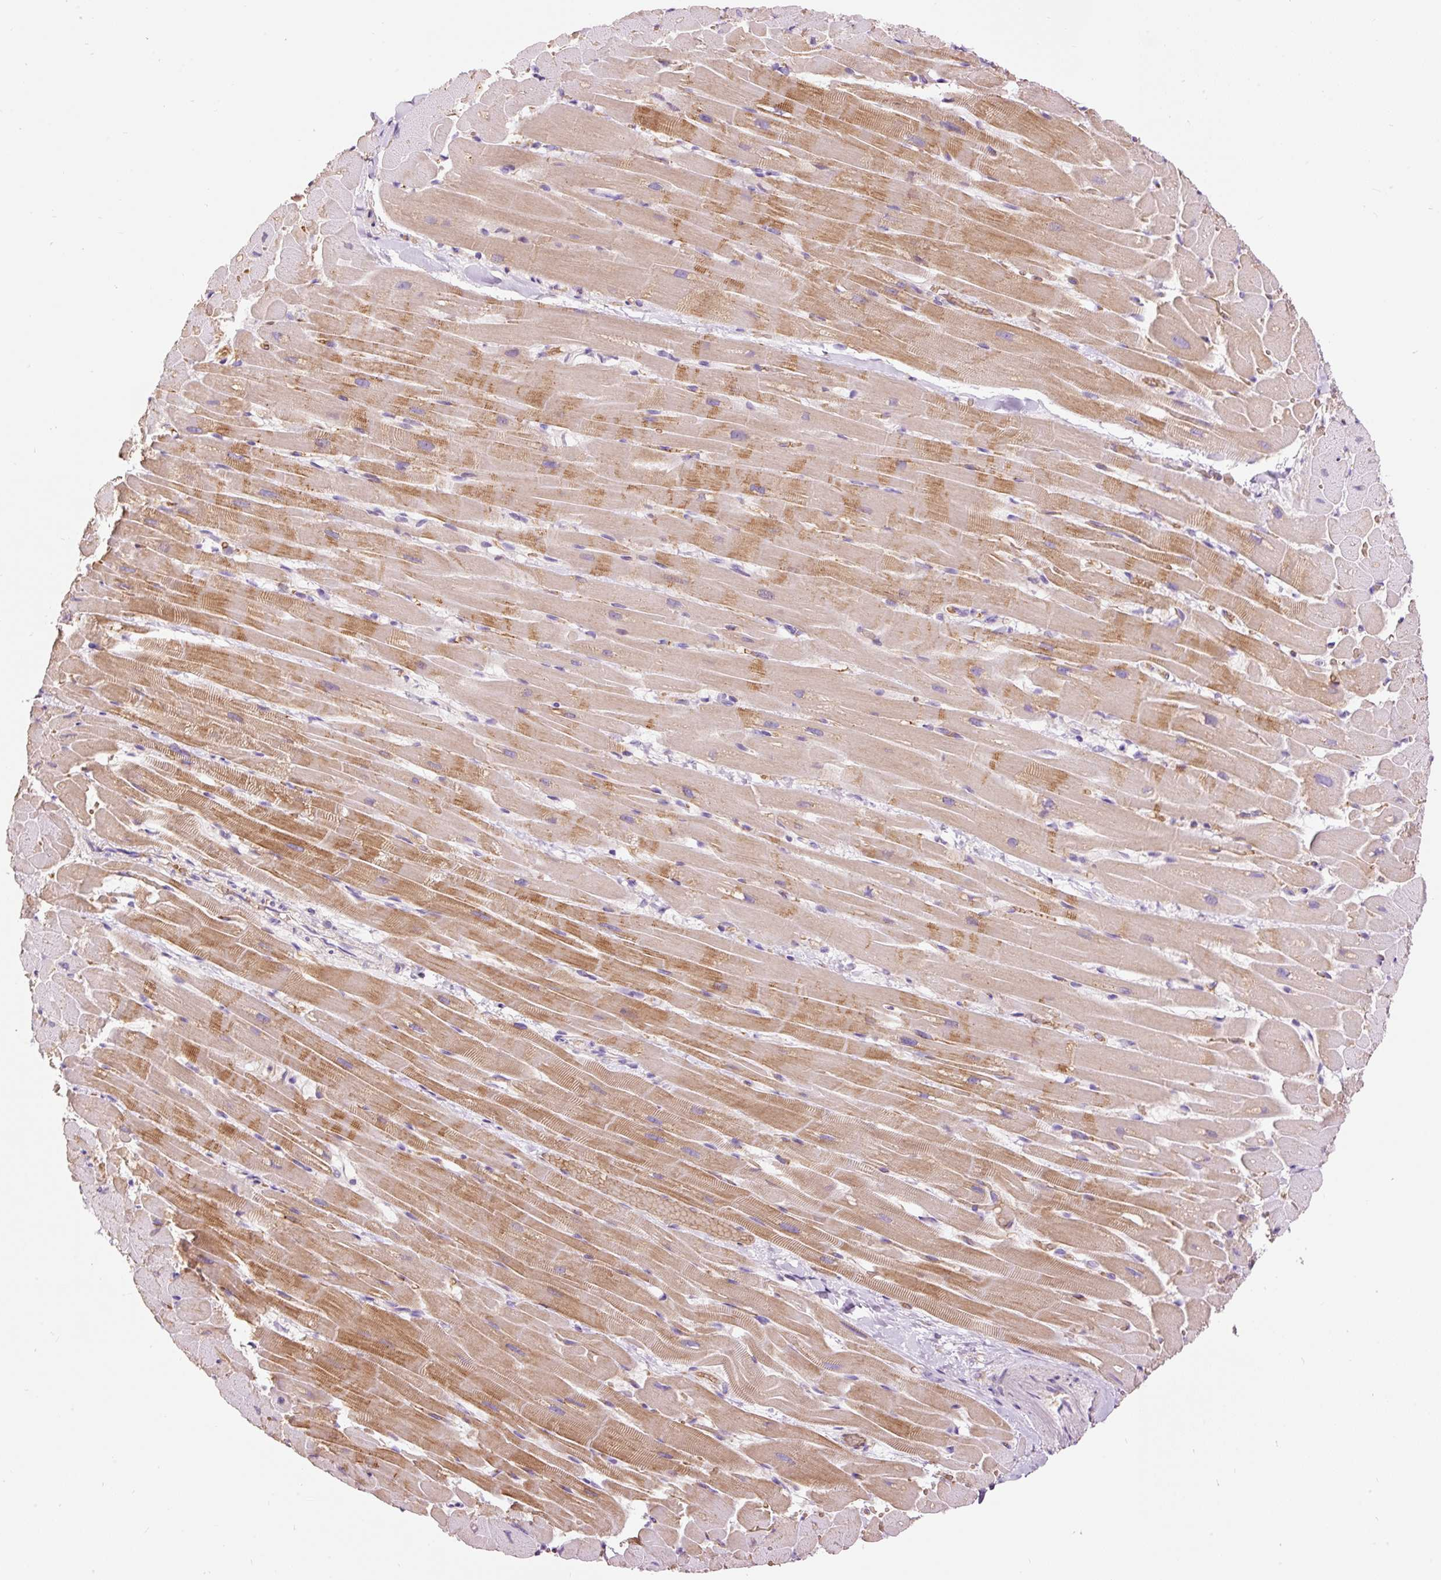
{"staining": {"intensity": "moderate", "quantity": "25%-75%", "location": "cytoplasmic/membranous"}, "tissue": "heart muscle", "cell_type": "Cardiomyocytes", "image_type": "normal", "snomed": [{"axis": "morphology", "description": "Normal tissue, NOS"}, {"axis": "topography", "description": "Heart"}], "caption": "Immunohistochemical staining of unremarkable human heart muscle exhibits medium levels of moderate cytoplasmic/membranous staining in approximately 25%-75% of cardiomyocytes. (DAB IHC with brightfield microscopy, high magnification).", "gene": "PRRC2A", "patient": {"sex": "male", "age": 37}}